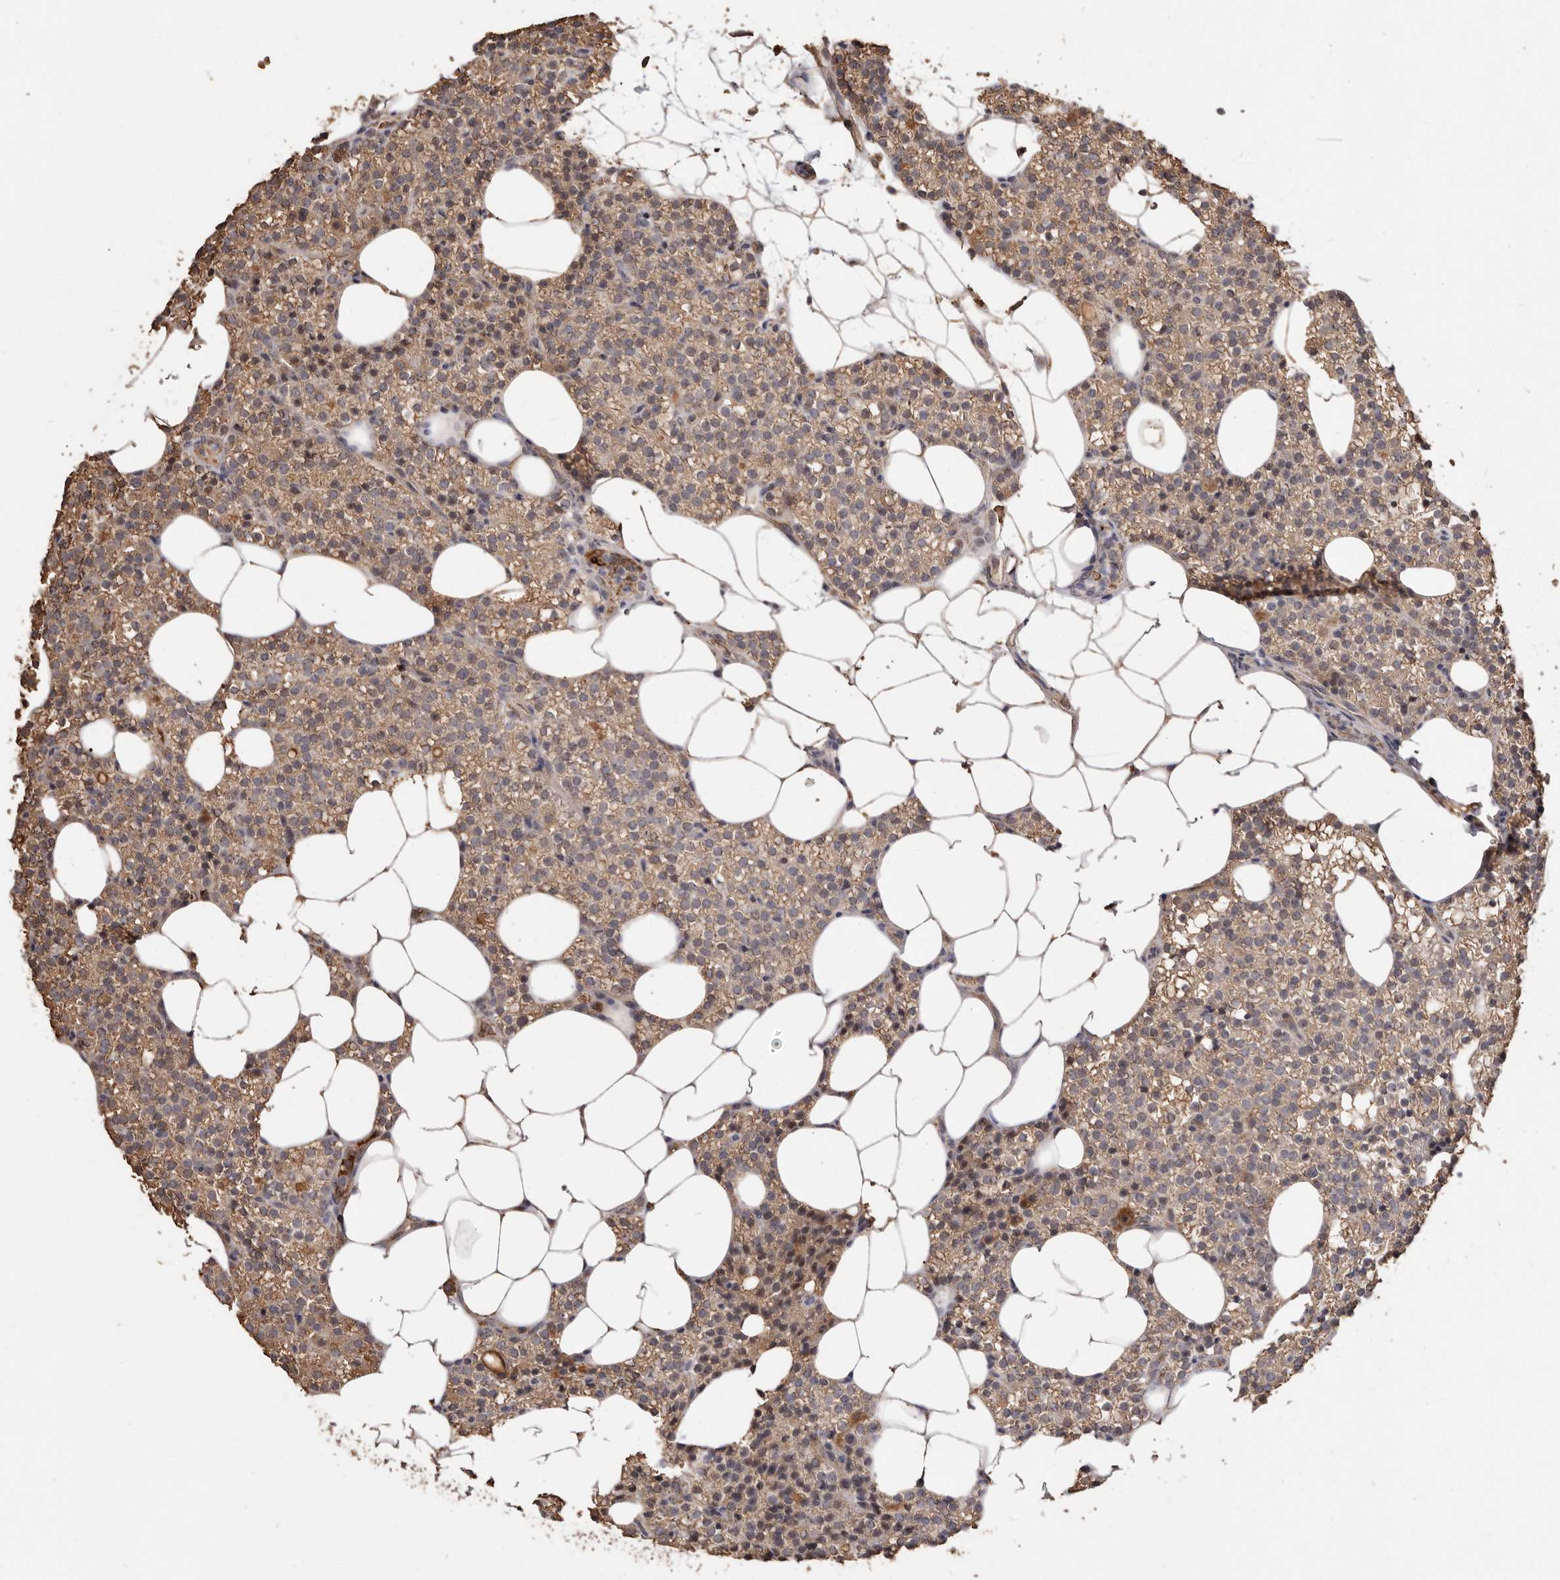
{"staining": {"intensity": "weak", "quantity": ">75%", "location": "cytoplasmic/membranous"}, "tissue": "parathyroid gland", "cell_type": "Glandular cells", "image_type": "normal", "snomed": [{"axis": "morphology", "description": "Normal tissue, NOS"}, {"axis": "topography", "description": "Parathyroid gland"}], "caption": "Immunohistochemistry staining of normal parathyroid gland, which demonstrates low levels of weak cytoplasmic/membranous positivity in about >75% of glandular cells indicating weak cytoplasmic/membranous protein positivity. The staining was performed using DAB (3,3'-diaminobenzidine) (brown) for protein detection and nuclei were counterstained in hematoxylin (blue).", "gene": "GRAMD2A", "patient": {"sex": "female", "age": 56}}